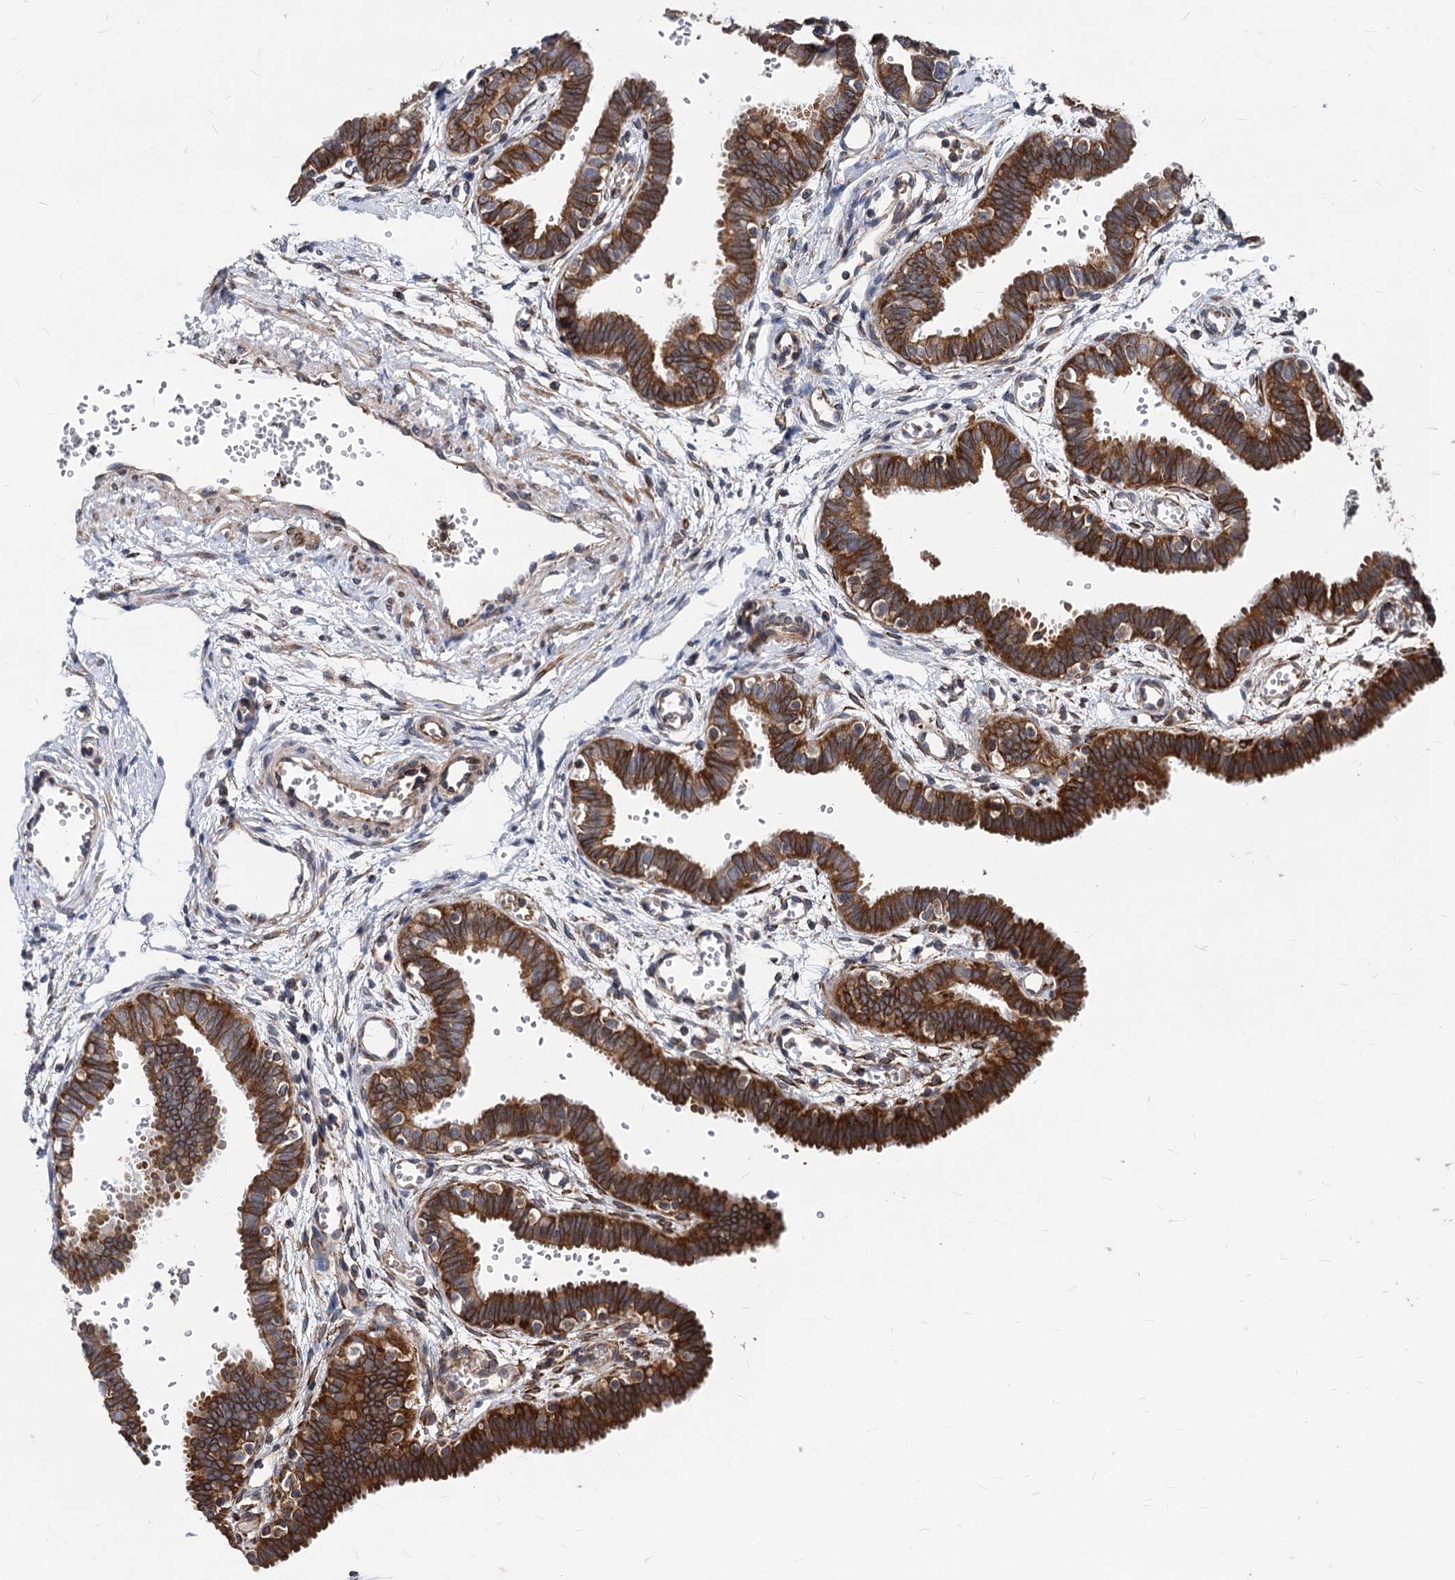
{"staining": {"intensity": "strong", "quantity": ">75%", "location": "cytoplasmic/membranous"}, "tissue": "fallopian tube", "cell_type": "Glandular cells", "image_type": "normal", "snomed": [{"axis": "morphology", "description": "Normal tissue, NOS"}, {"axis": "topography", "description": "Fallopian tube"}, {"axis": "topography", "description": "Placenta"}], "caption": "IHC (DAB) staining of normal fallopian tube exhibits strong cytoplasmic/membranous protein positivity in about >75% of glandular cells.", "gene": "STIM1", "patient": {"sex": "female", "age": 32}}